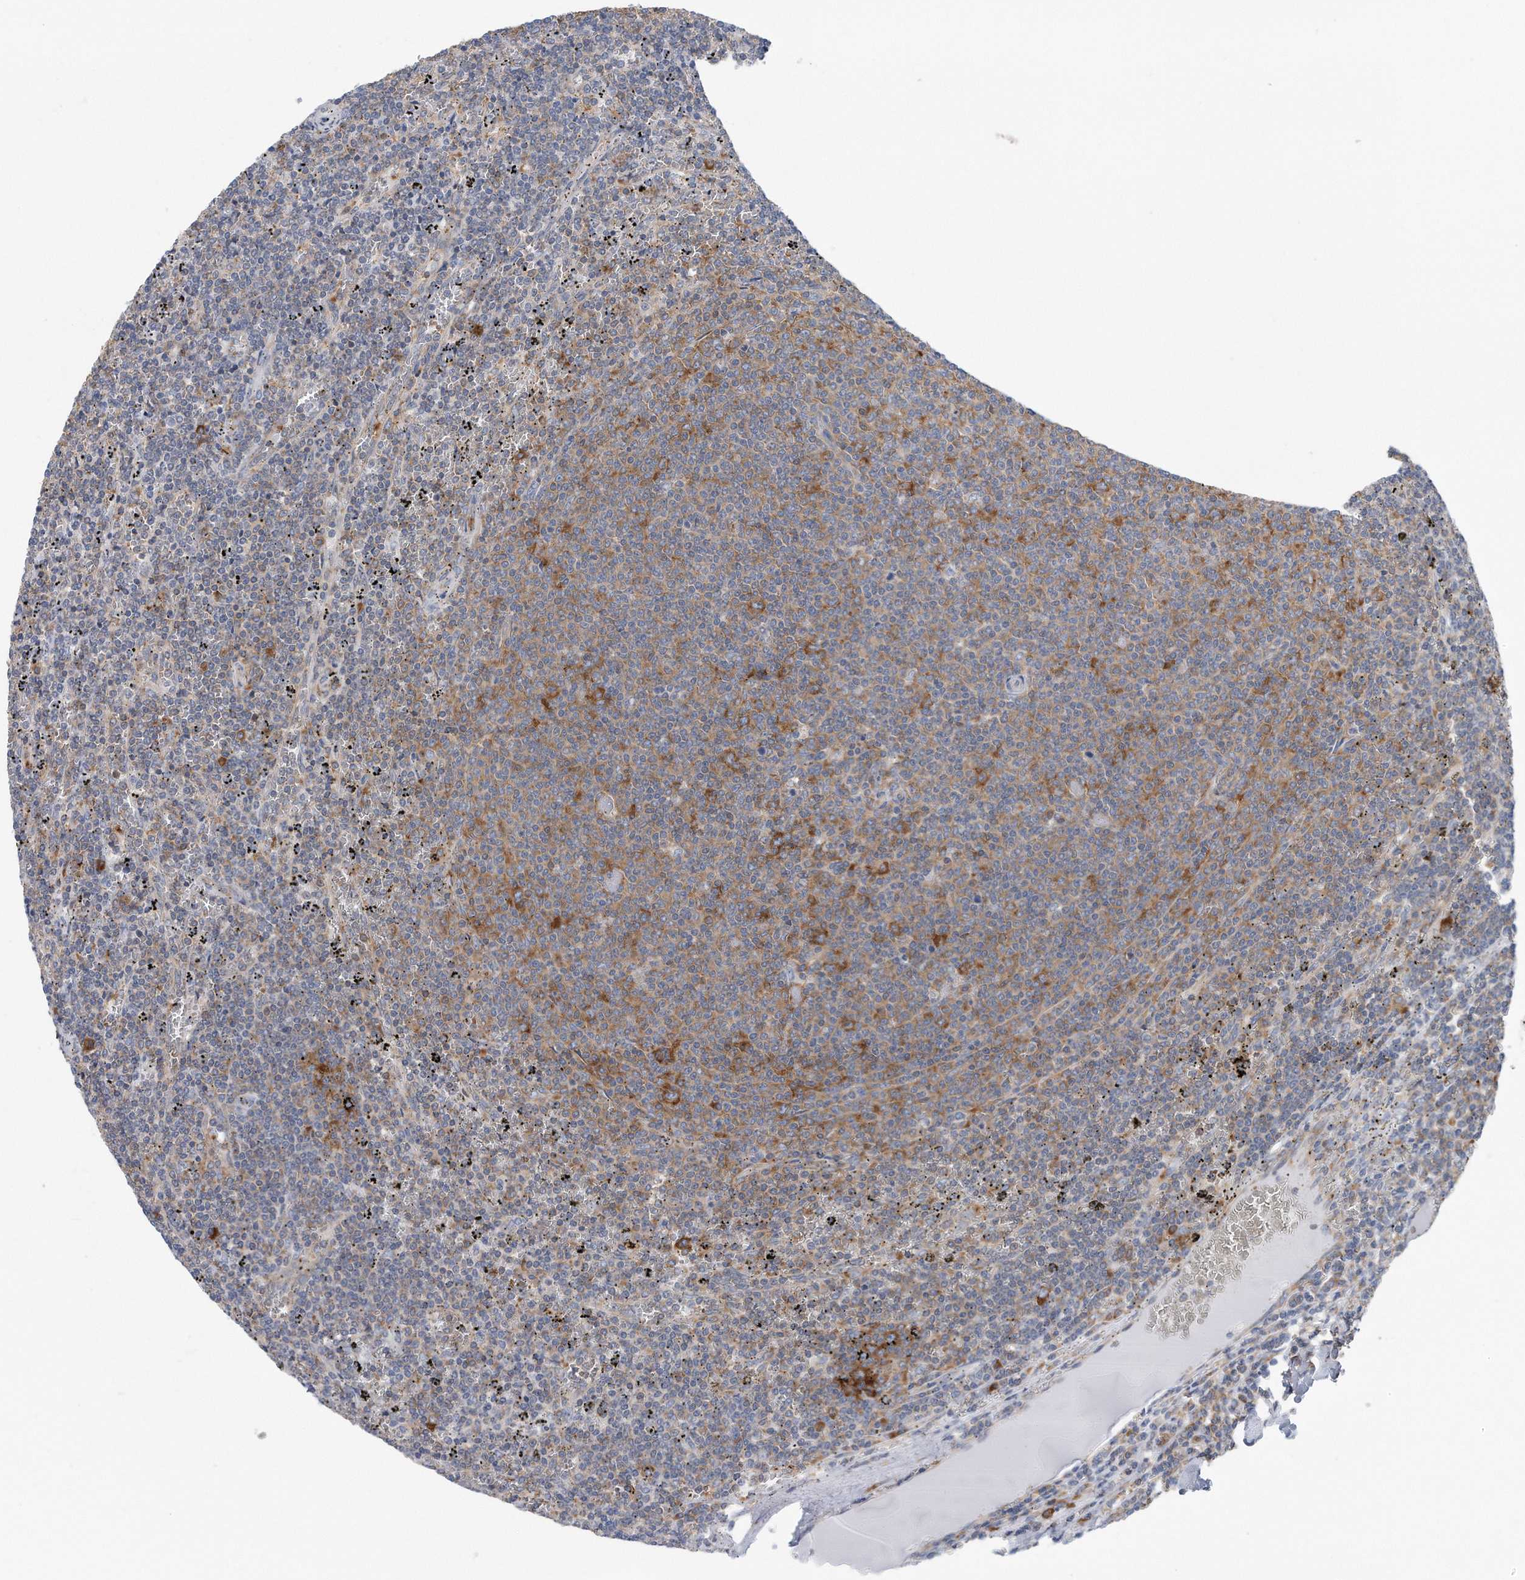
{"staining": {"intensity": "moderate", "quantity": "25%-75%", "location": "cytoplasmic/membranous"}, "tissue": "lymphoma", "cell_type": "Tumor cells", "image_type": "cancer", "snomed": [{"axis": "morphology", "description": "Malignant lymphoma, non-Hodgkin's type, Low grade"}, {"axis": "topography", "description": "Spleen"}], "caption": "Malignant lymphoma, non-Hodgkin's type (low-grade) stained with a protein marker reveals moderate staining in tumor cells.", "gene": "RPL26L1", "patient": {"sex": "female", "age": 50}}